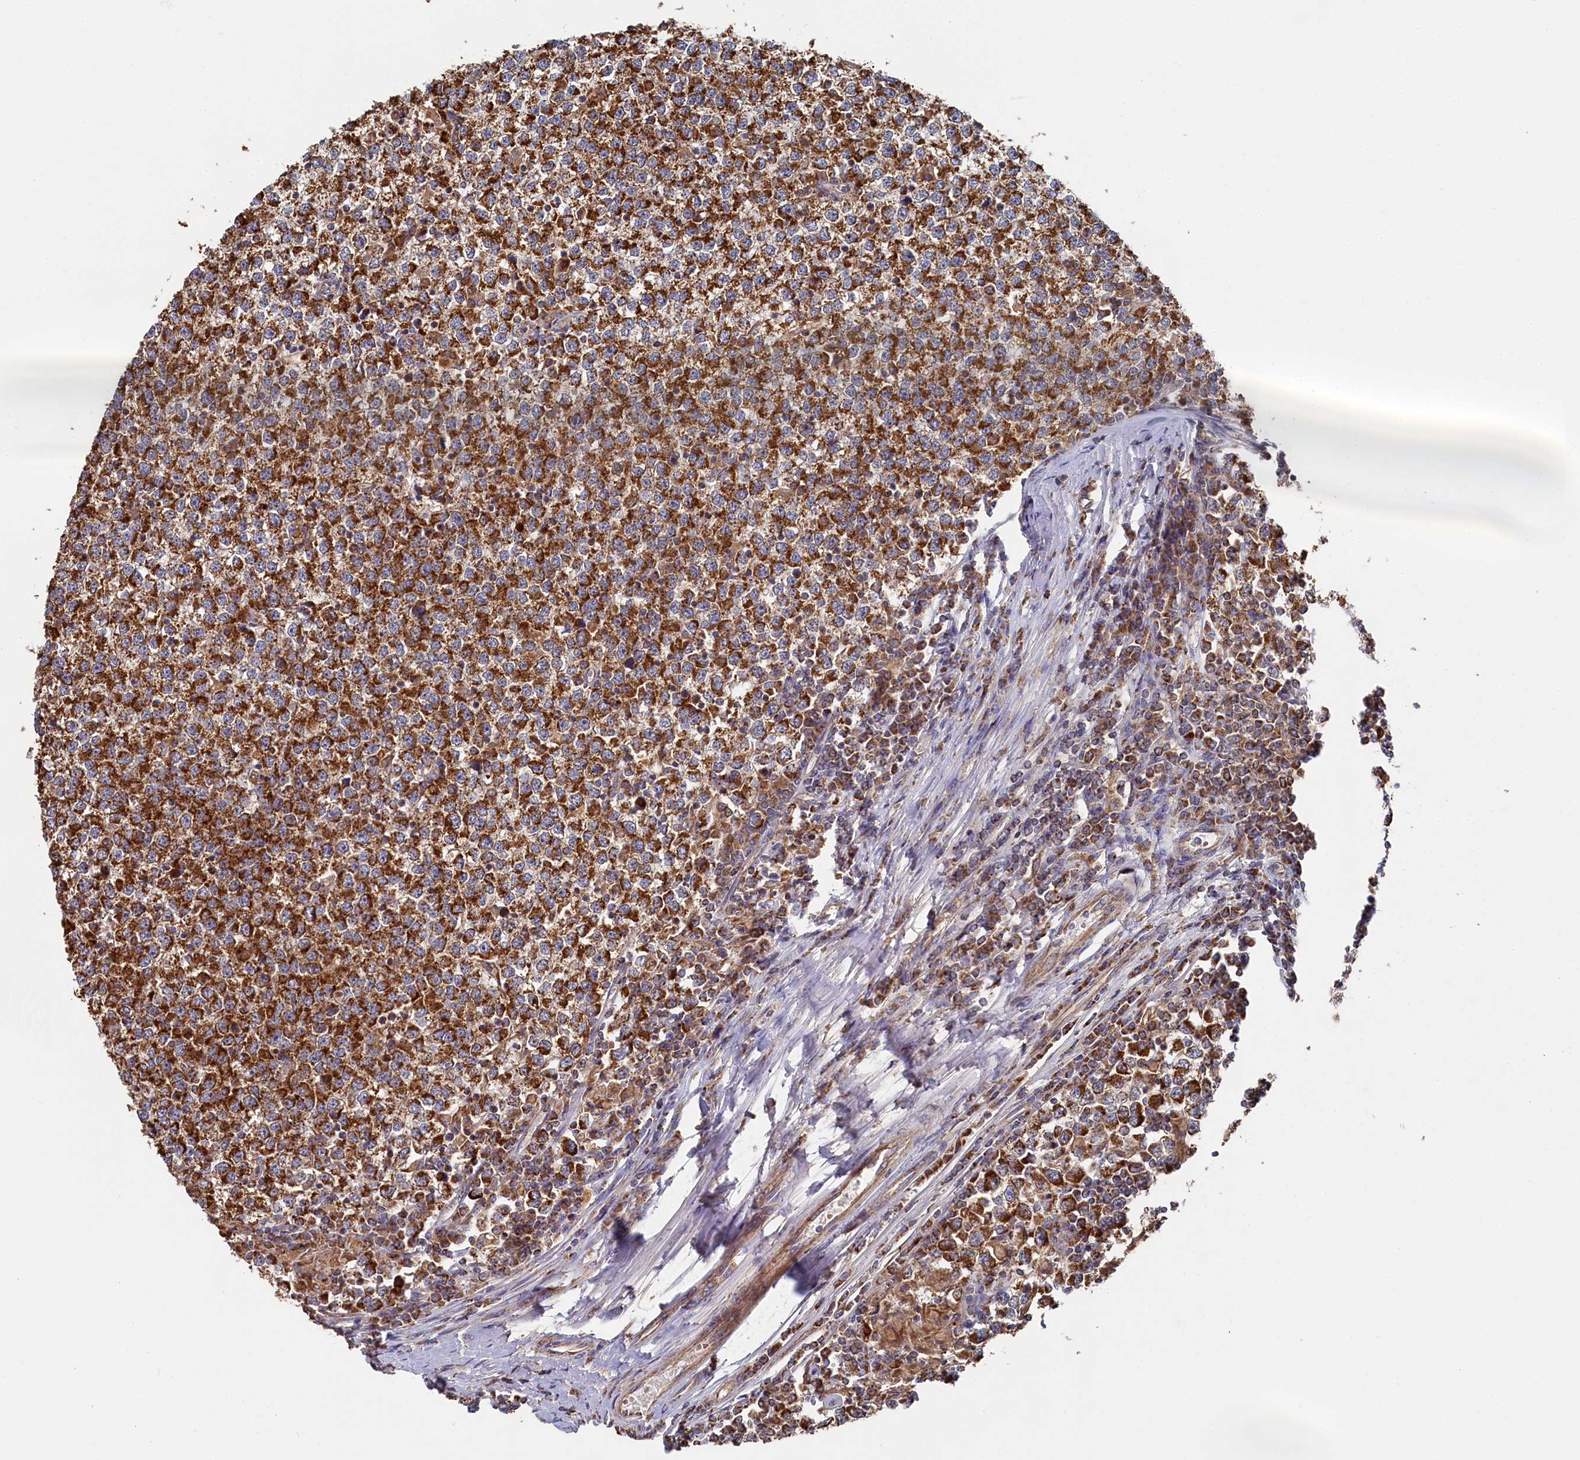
{"staining": {"intensity": "strong", "quantity": ">75%", "location": "cytoplasmic/membranous"}, "tissue": "testis cancer", "cell_type": "Tumor cells", "image_type": "cancer", "snomed": [{"axis": "morphology", "description": "Seminoma, NOS"}, {"axis": "topography", "description": "Testis"}], "caption": "The immunohistochemical stain shows strong cytoplasmic/membranous staining in tumor cells of testis seminoma tissue.", "gene": "HAUS2", "patient": {"sex": "male", "age": 65}}